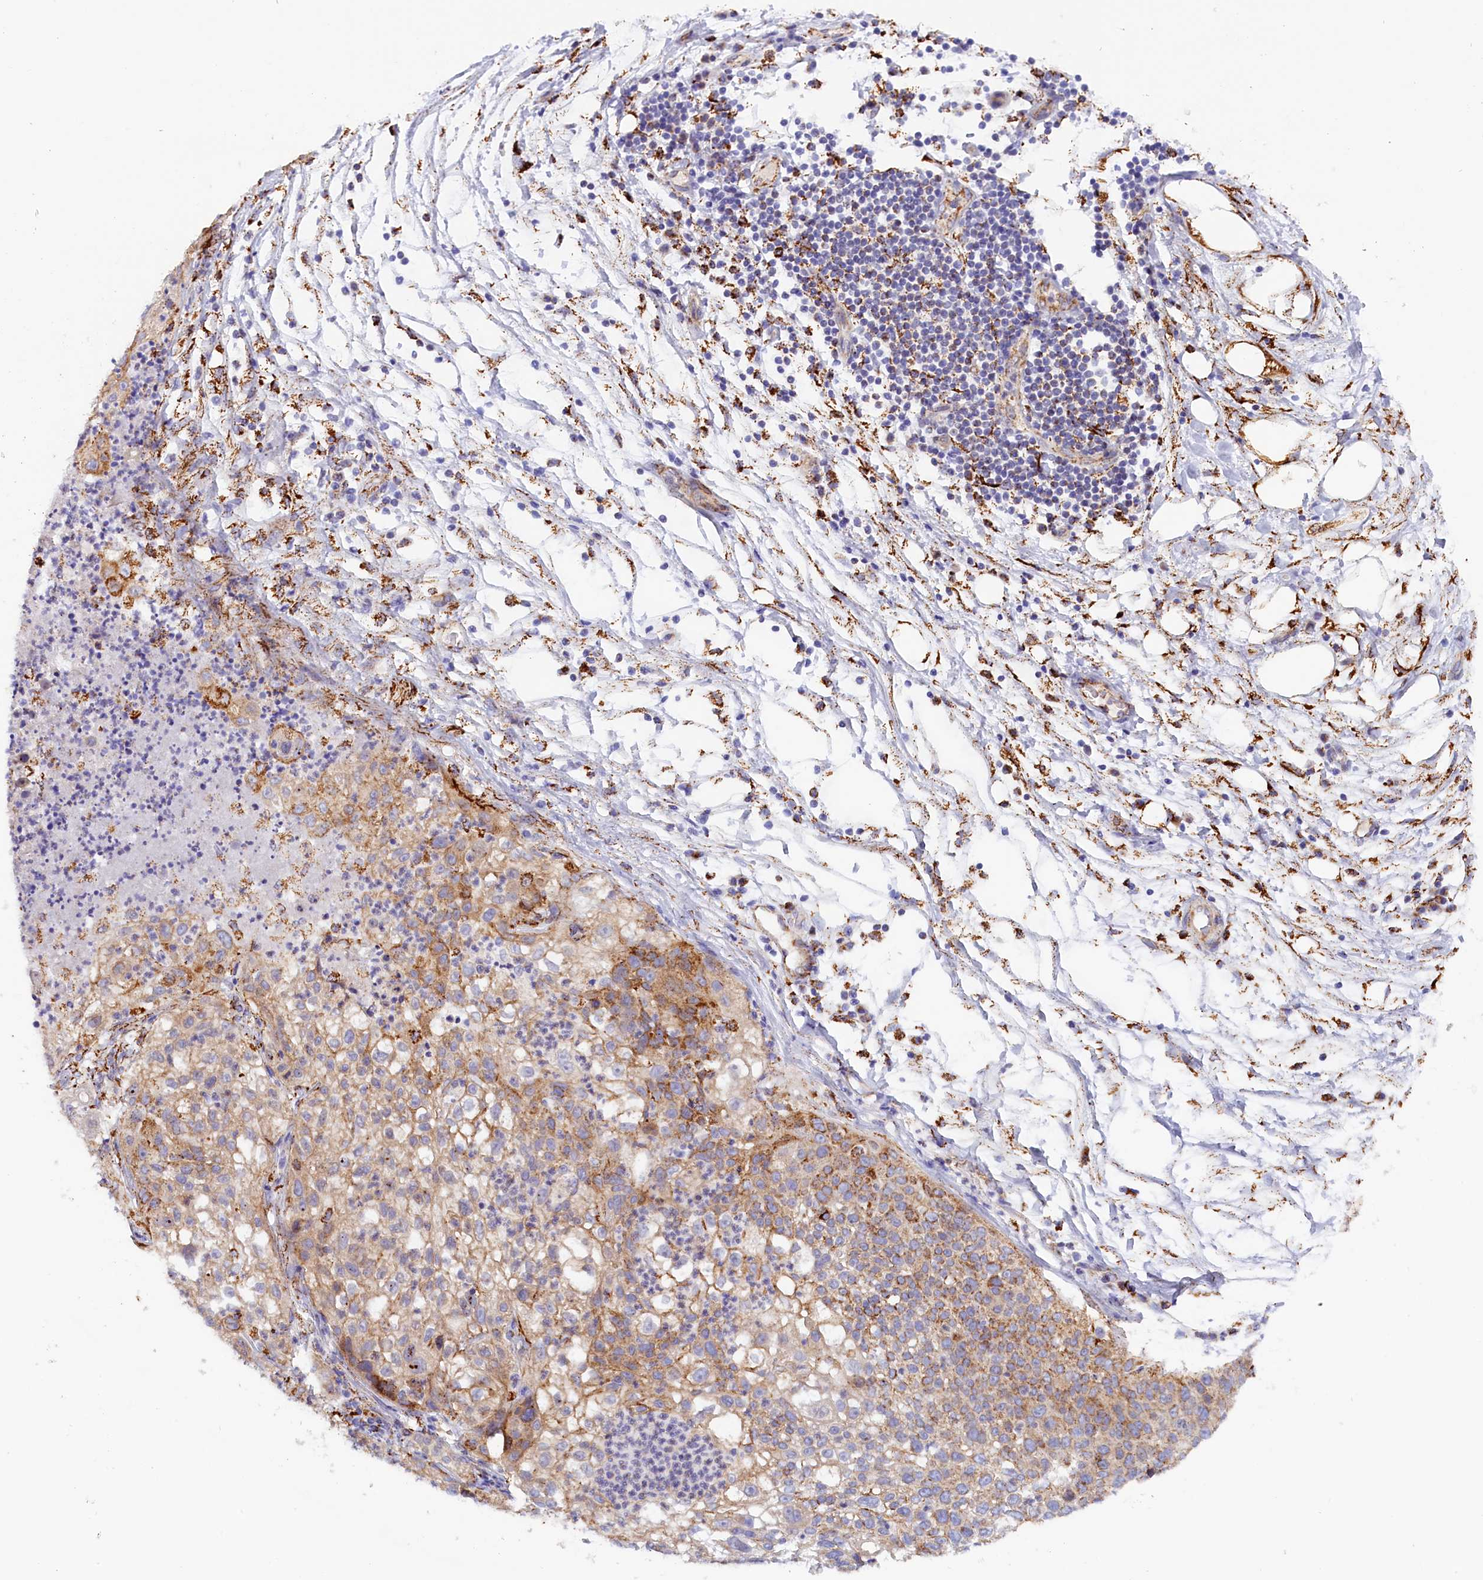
{"staining": {"intensity": "moderate", "quantity": ">75%", "location": "cytoplasmic/membranous"}, "tissue": "lung cancer", "cell_type": "Tumor cells", "image_type": "cancer", "snomed": [{"axis": "morphology", "description": "Inflammation, NOS"}, {"axis": "morphology", "description": "Squamous cell carcinoma, NOS"}, {"axis": "topography", "description": "Lymph node"}, {"axis": "topography", "description": "Soft tissue"}, {"axis": "topography", "description": "Lung"}], "caption": "Squamous cell carcinoma (lung) stained with DAB IHC exhibits medium levels of moderate cytoplasmic/membranous expression in about >75% of tumor cells.", "gene": "AKTIP", "patient": {"sex": "male", "age": 66}}